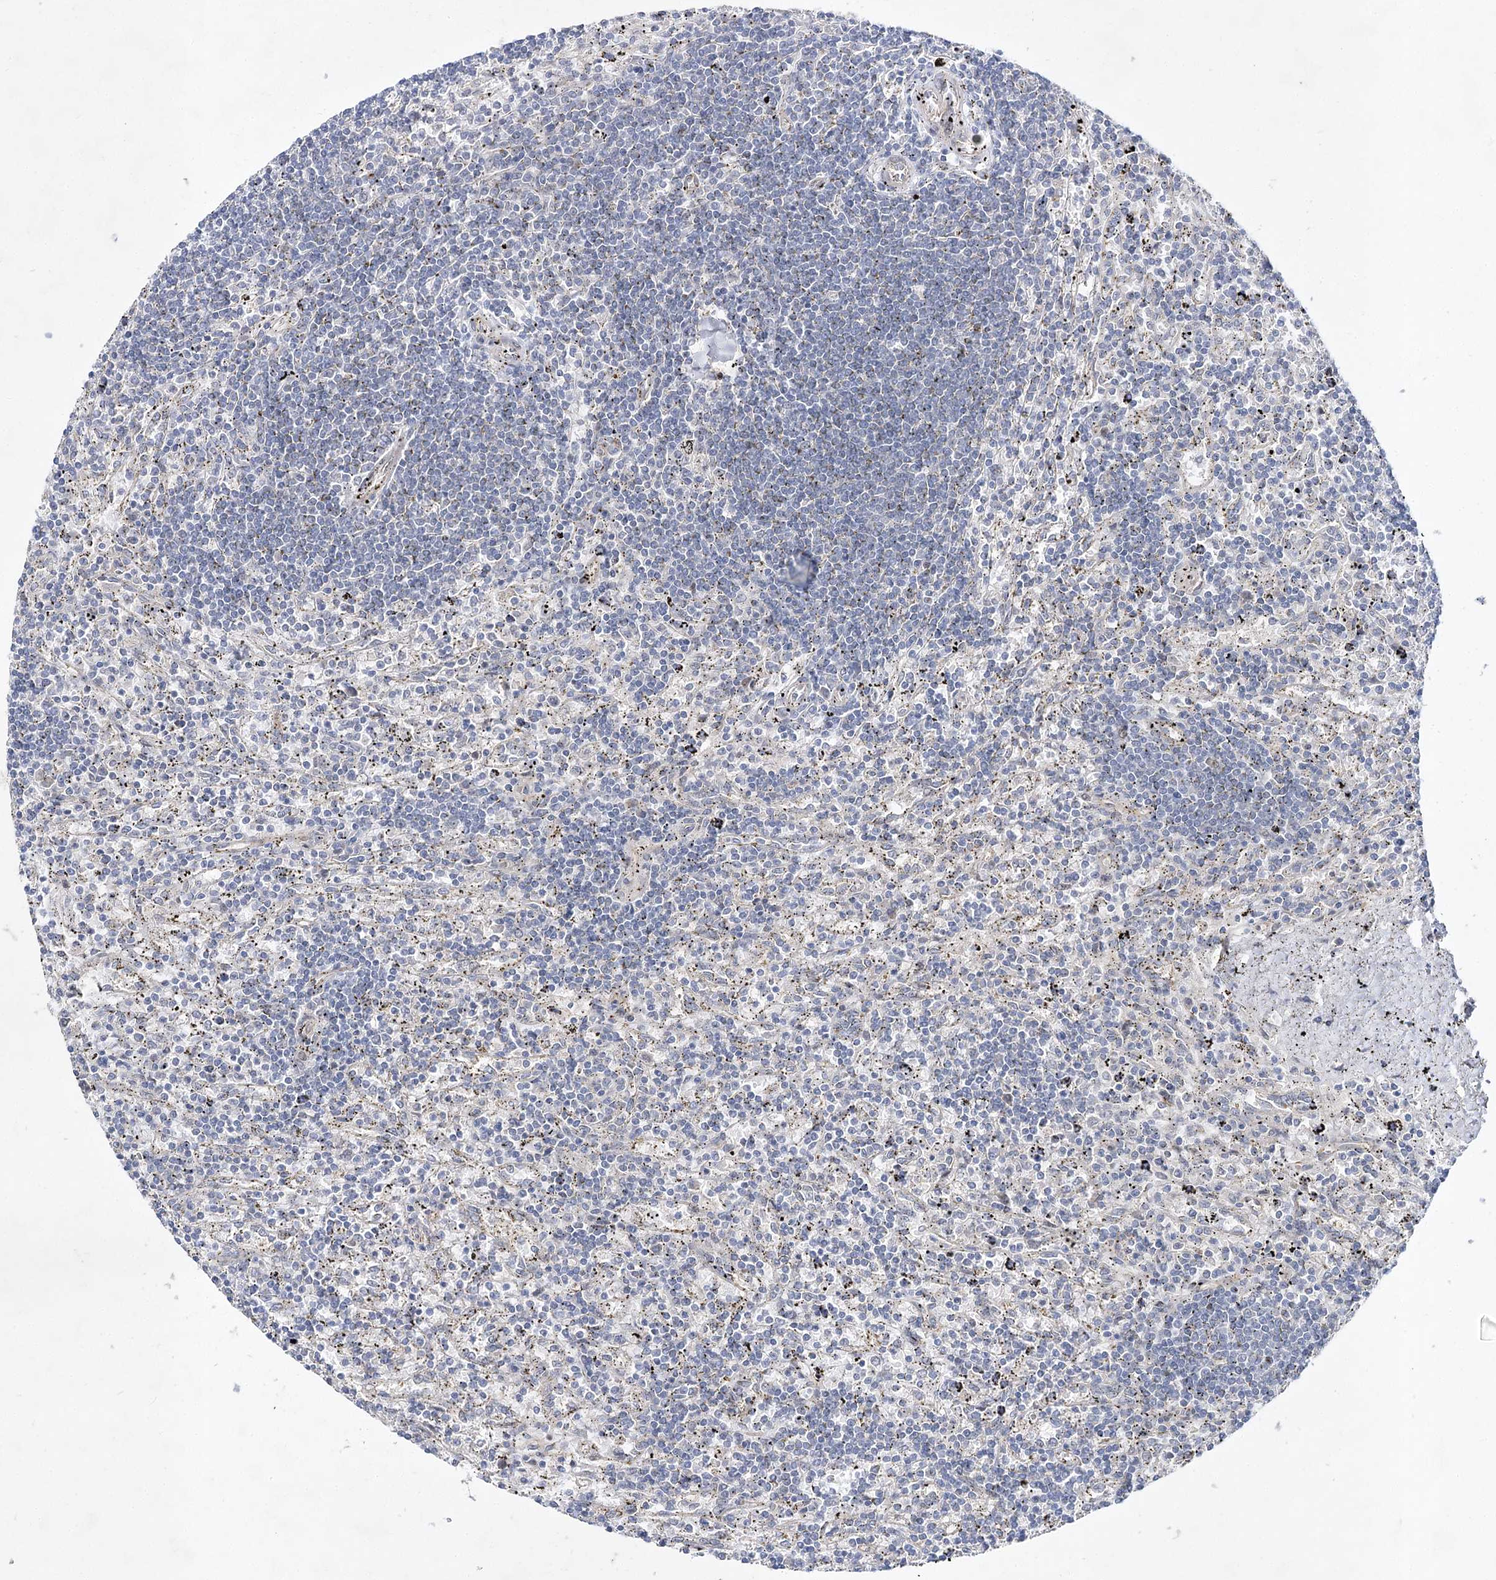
{"staining": {"intensity": "negative", "quantity": "none", "location": "none"}, "tissue": "lymphoma", "cell_type": "Tumor cells", "image_type": "cancer", "snomed": [{"axis": "morphology", "description": "Malignant lymphoma, non-Hodgkin's type, Low grade"}, {"axis": "topography", "description": "Spleen"}], "caption": "Immunohistochemistry (IHC) micrograph of lymphoma stained for a protein (brown), which demonstrates no expression in tumor cells.", "gene": "ARHGAP32", "patient": {"sex": "male", "age": 76}}